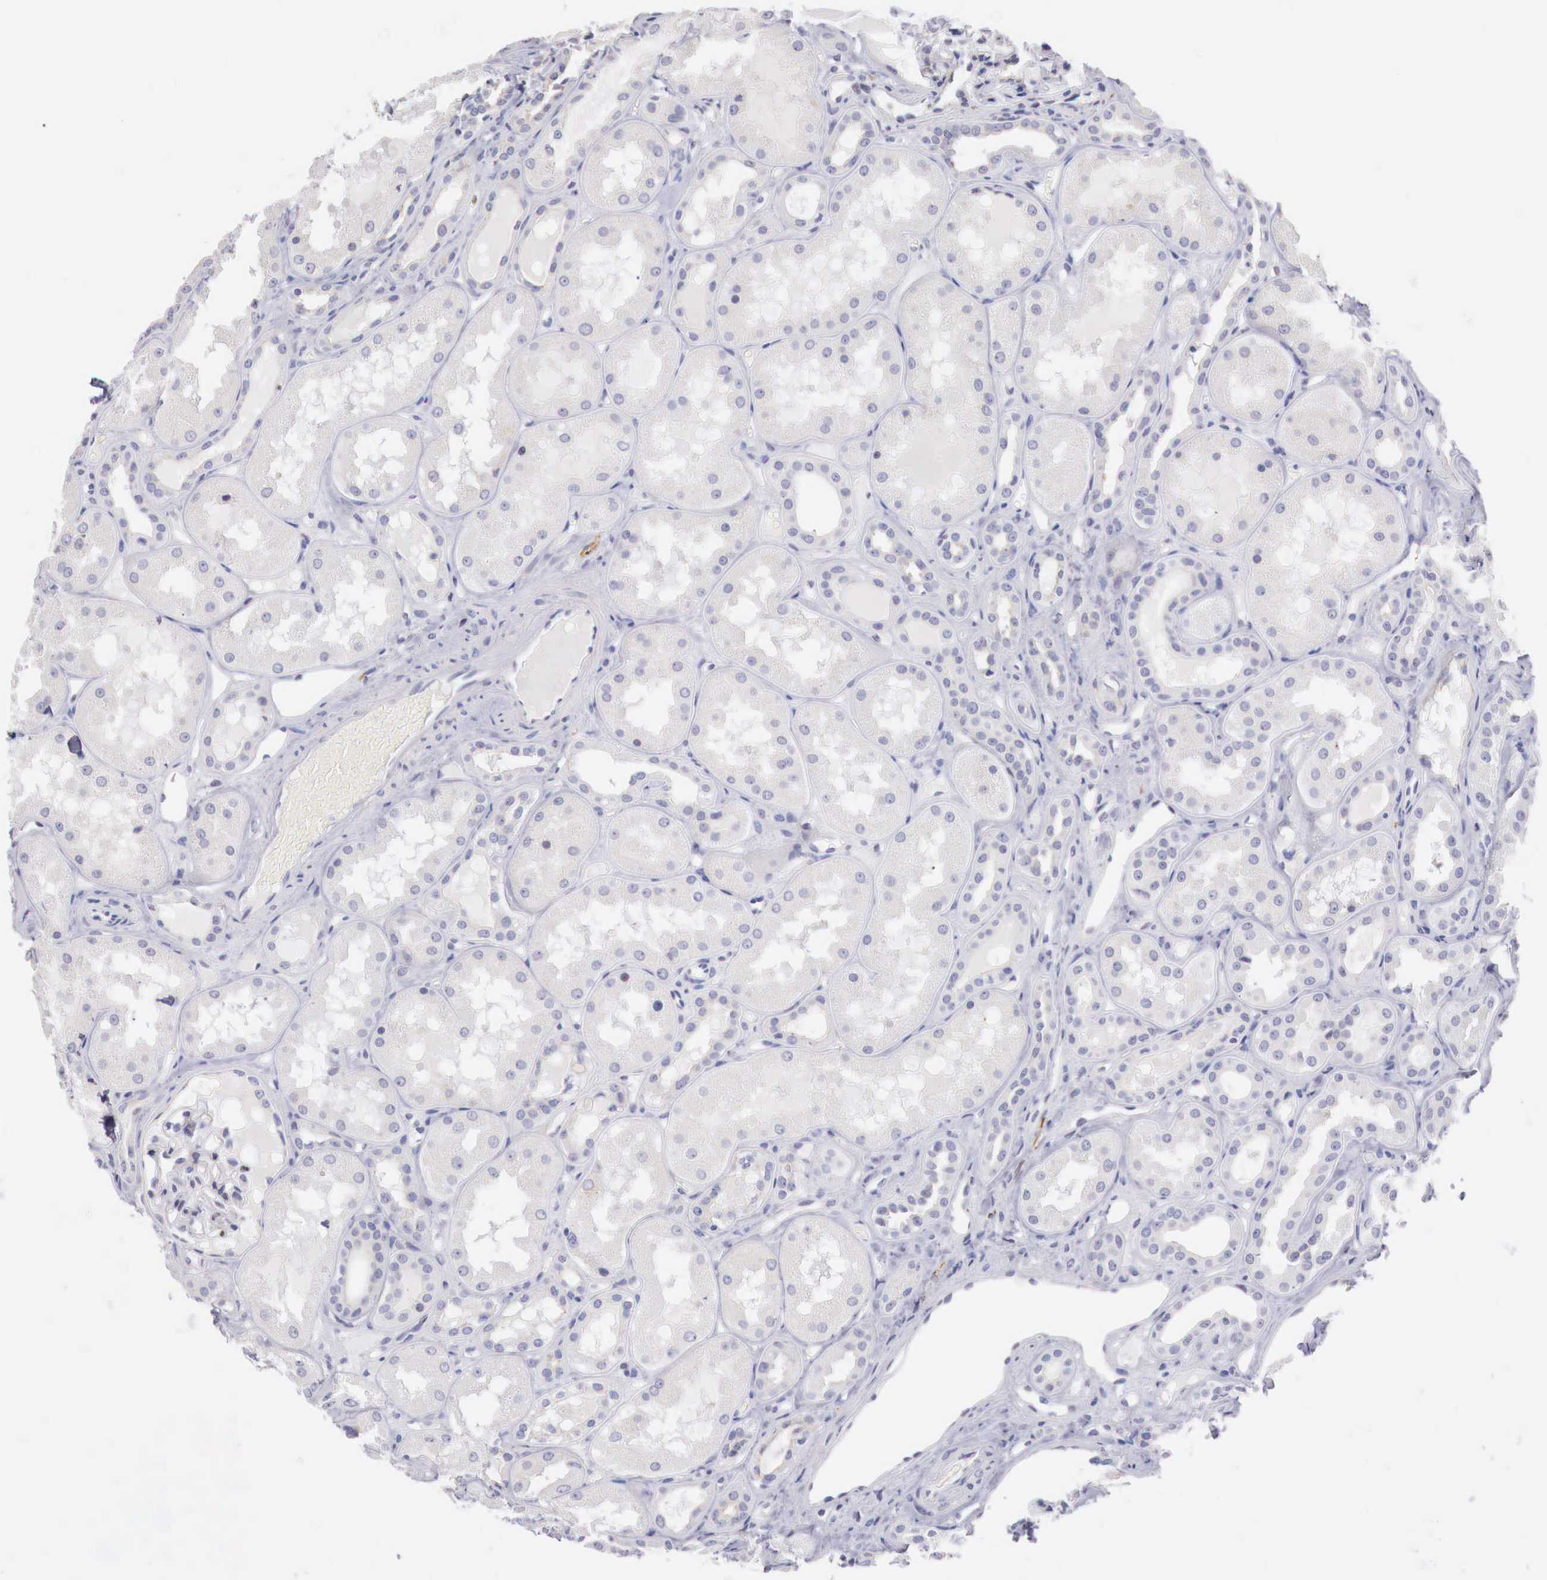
{"staining": {"intensity": "negative", "quantity": "none", "location": "none"}, "tissue": "kidney", "cell_type": "Cells in glomeruli", "image_type": "normal", "snomed": [{"axis": "morphology", "description": "Normal tissue, NOS"}, {"axis": "topography", "description": "Kidney"}], "caption": "Kidney stained for a protein using IHC displays no staining cells in glomeruli.", "gene": "TRIM13", "patient": {"sex": "male", "age": 36}}